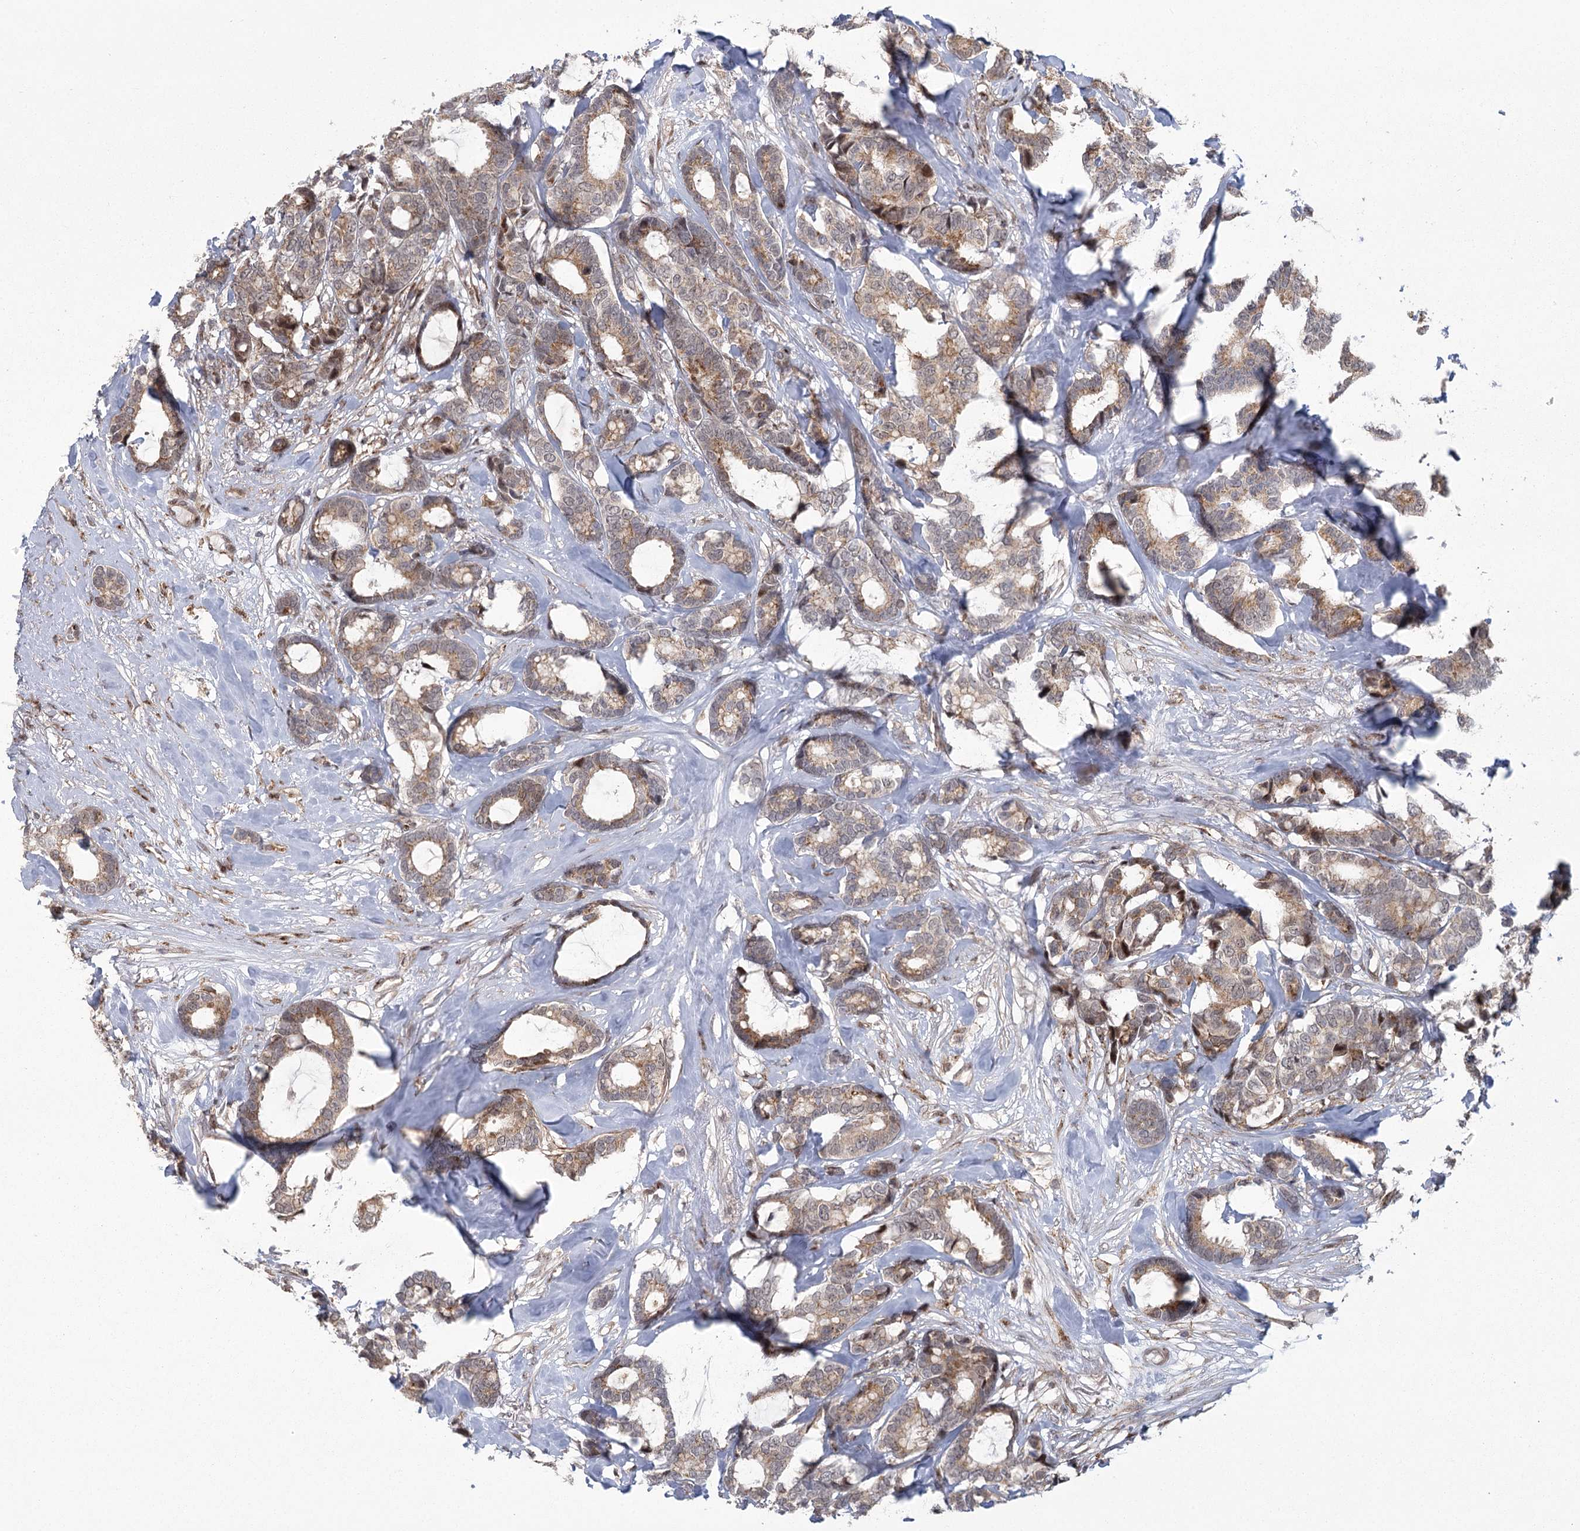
{"staining": {"intensity": "weak", "quantity": ">75%", "location": "cytoplasmic/membranous"}, "tissue": "breast cancer", "cell_type": "Tumor cells", "image_type": "cancer", "snomed": [{"axis": "morphology", "description": "Duct carcinoma"}, {"axis": "topography", "description": "Breast"}], "caption": "Protein expression by IHC exhibits weak cytoplasmic/membranous staining in approximately >75% of tumor cells in breast intraductal carcinoma.", "gene": "PARM1", "patient": {"sex": "female", "age": 87}}